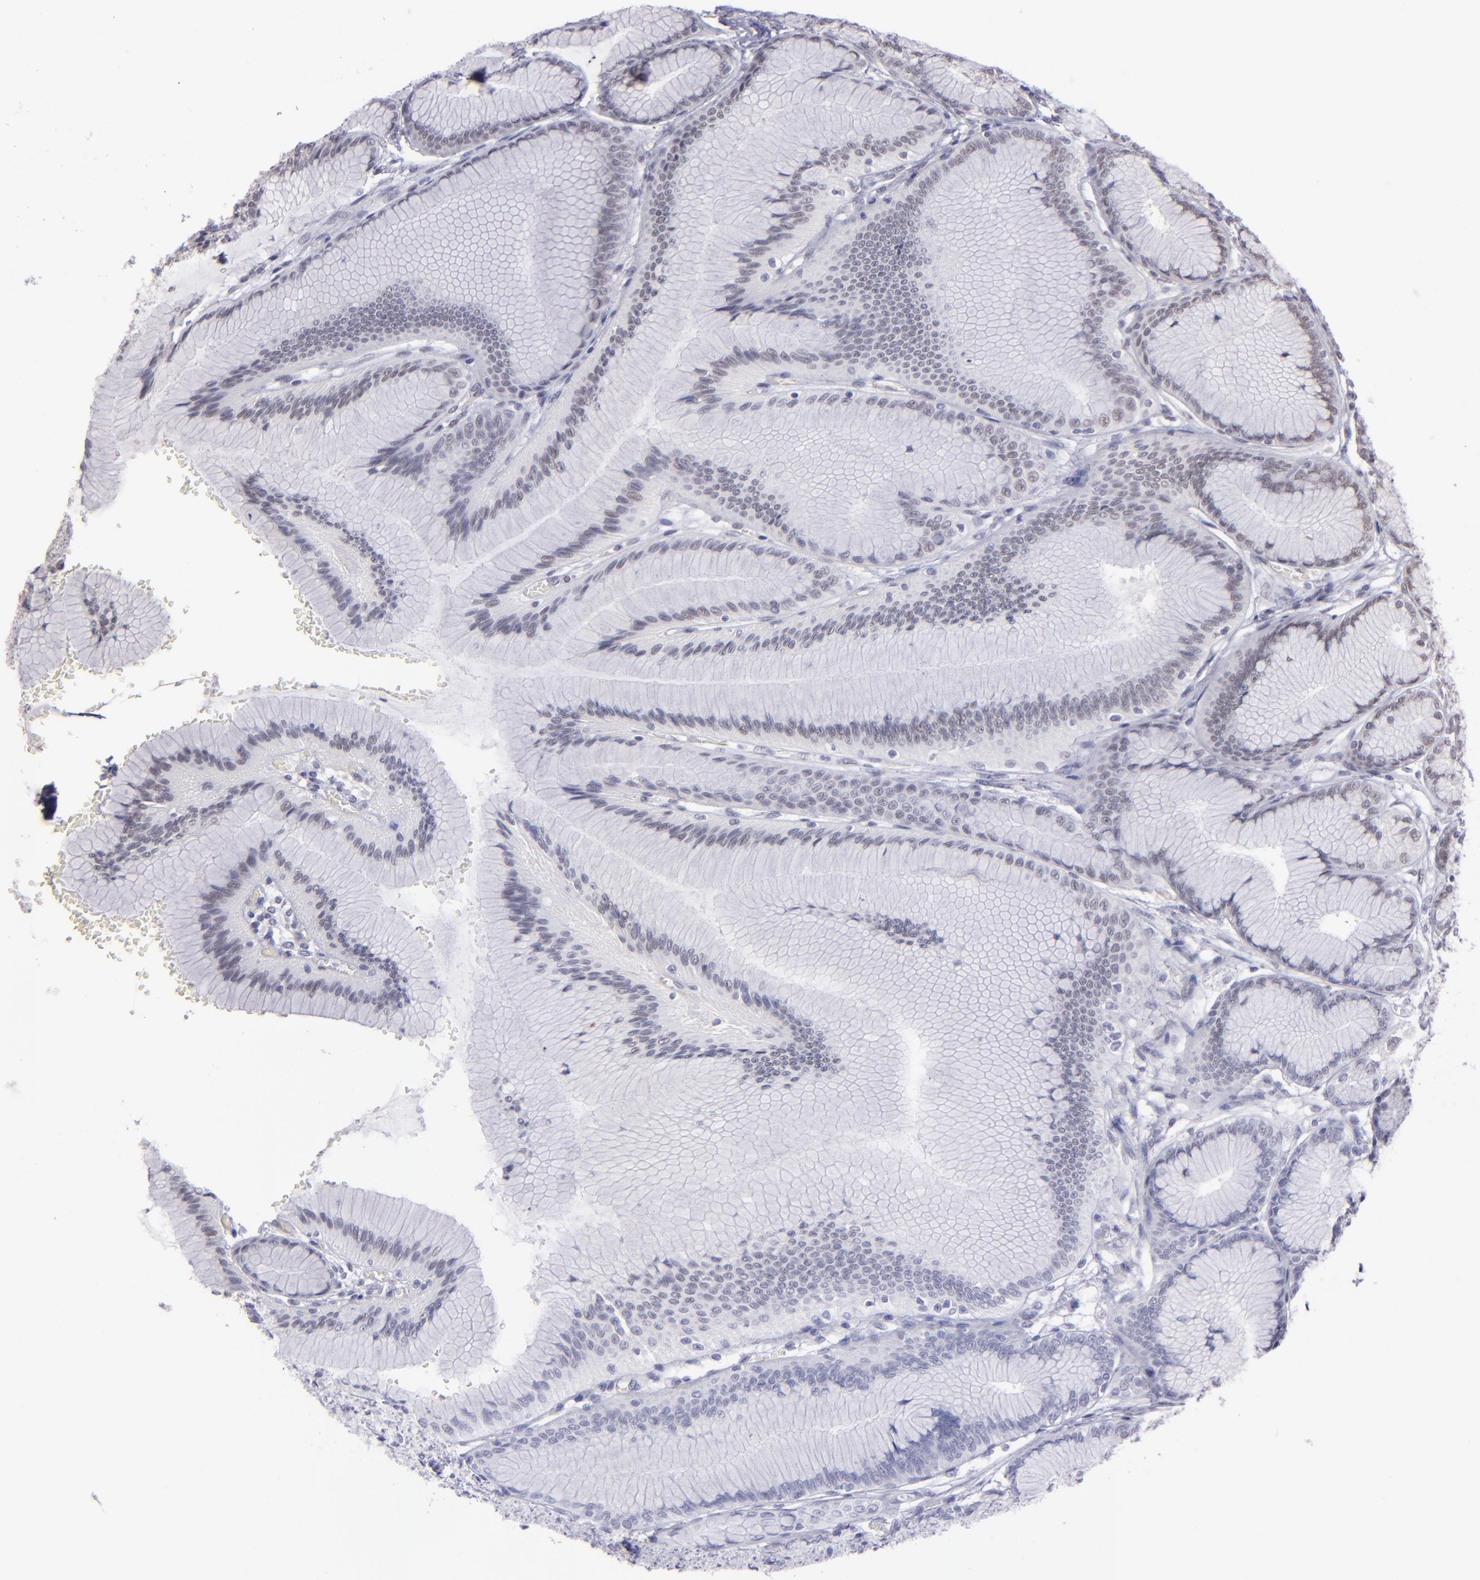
{"staining": {"intensity": "weak", "quantity": "<25%", "location": "nuclear"}, "tissue": "stomach", "cell_type": "Glandular cells", "image_type": "normal", "snomed": [{"axis": "morphology", "description": "Normal tissue, NOS"}, {"axis": "morphology", "description": "Adenocarcinoma, NOS"}, {"axis": "topography", "description": "Stomach"}, {"axis": "topography", "description": "Stomach, lower"}], "caption": "This histopathology image is of benign stomach stained with IHC to label a protein in brown with the nuclei are counter-stained blue. There is no positivity in glandular cells. (Brightfield microscopy of DAB (3,3'-diaminobenzidine) IHC at high magnification).", "gene": "OTUB2", "patient": {"sex": "female", "age": 65}}